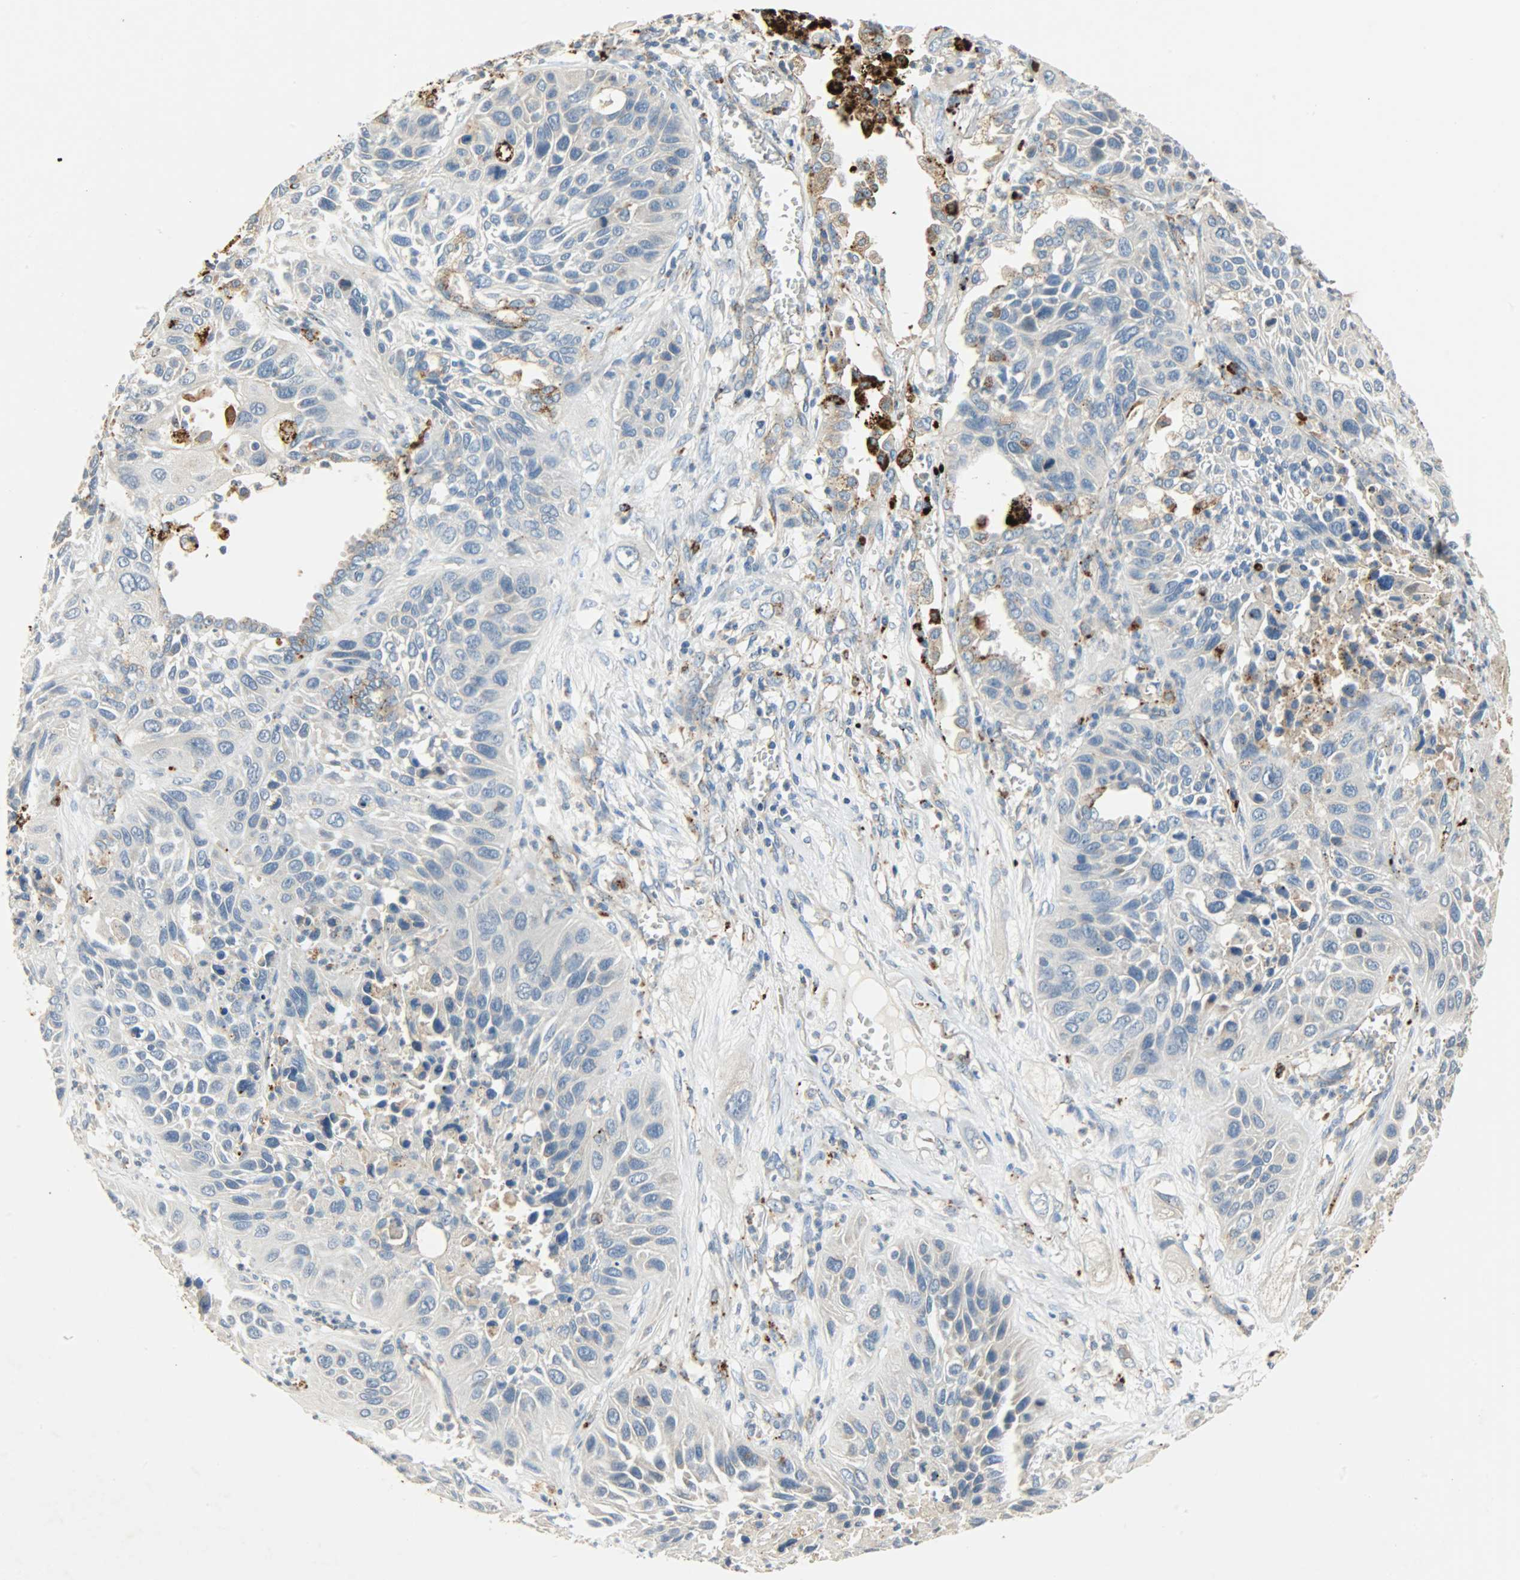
{"staining": {"intensity": "weak", "quantity": "25%-75%", "location": "cytoplasmic/membranous"}, "tissue": "lung cancer", "cell_type": "Tumor cells", "image_type": "cancer", "snomed": [{"axis": "morphology", "description": "Squamous cell carcinoma, NOS"}, {"axis": "topography", "description": "Lung"}], "caption": "Human lung squamous cell carcinoma stained for a protein (brown) reveals weak cytoplasmic/membranous positive staining in about 25%-75% of tumor cells.", "gene": "ASAH1", "patient": {"sex": "female", "age": 76}}